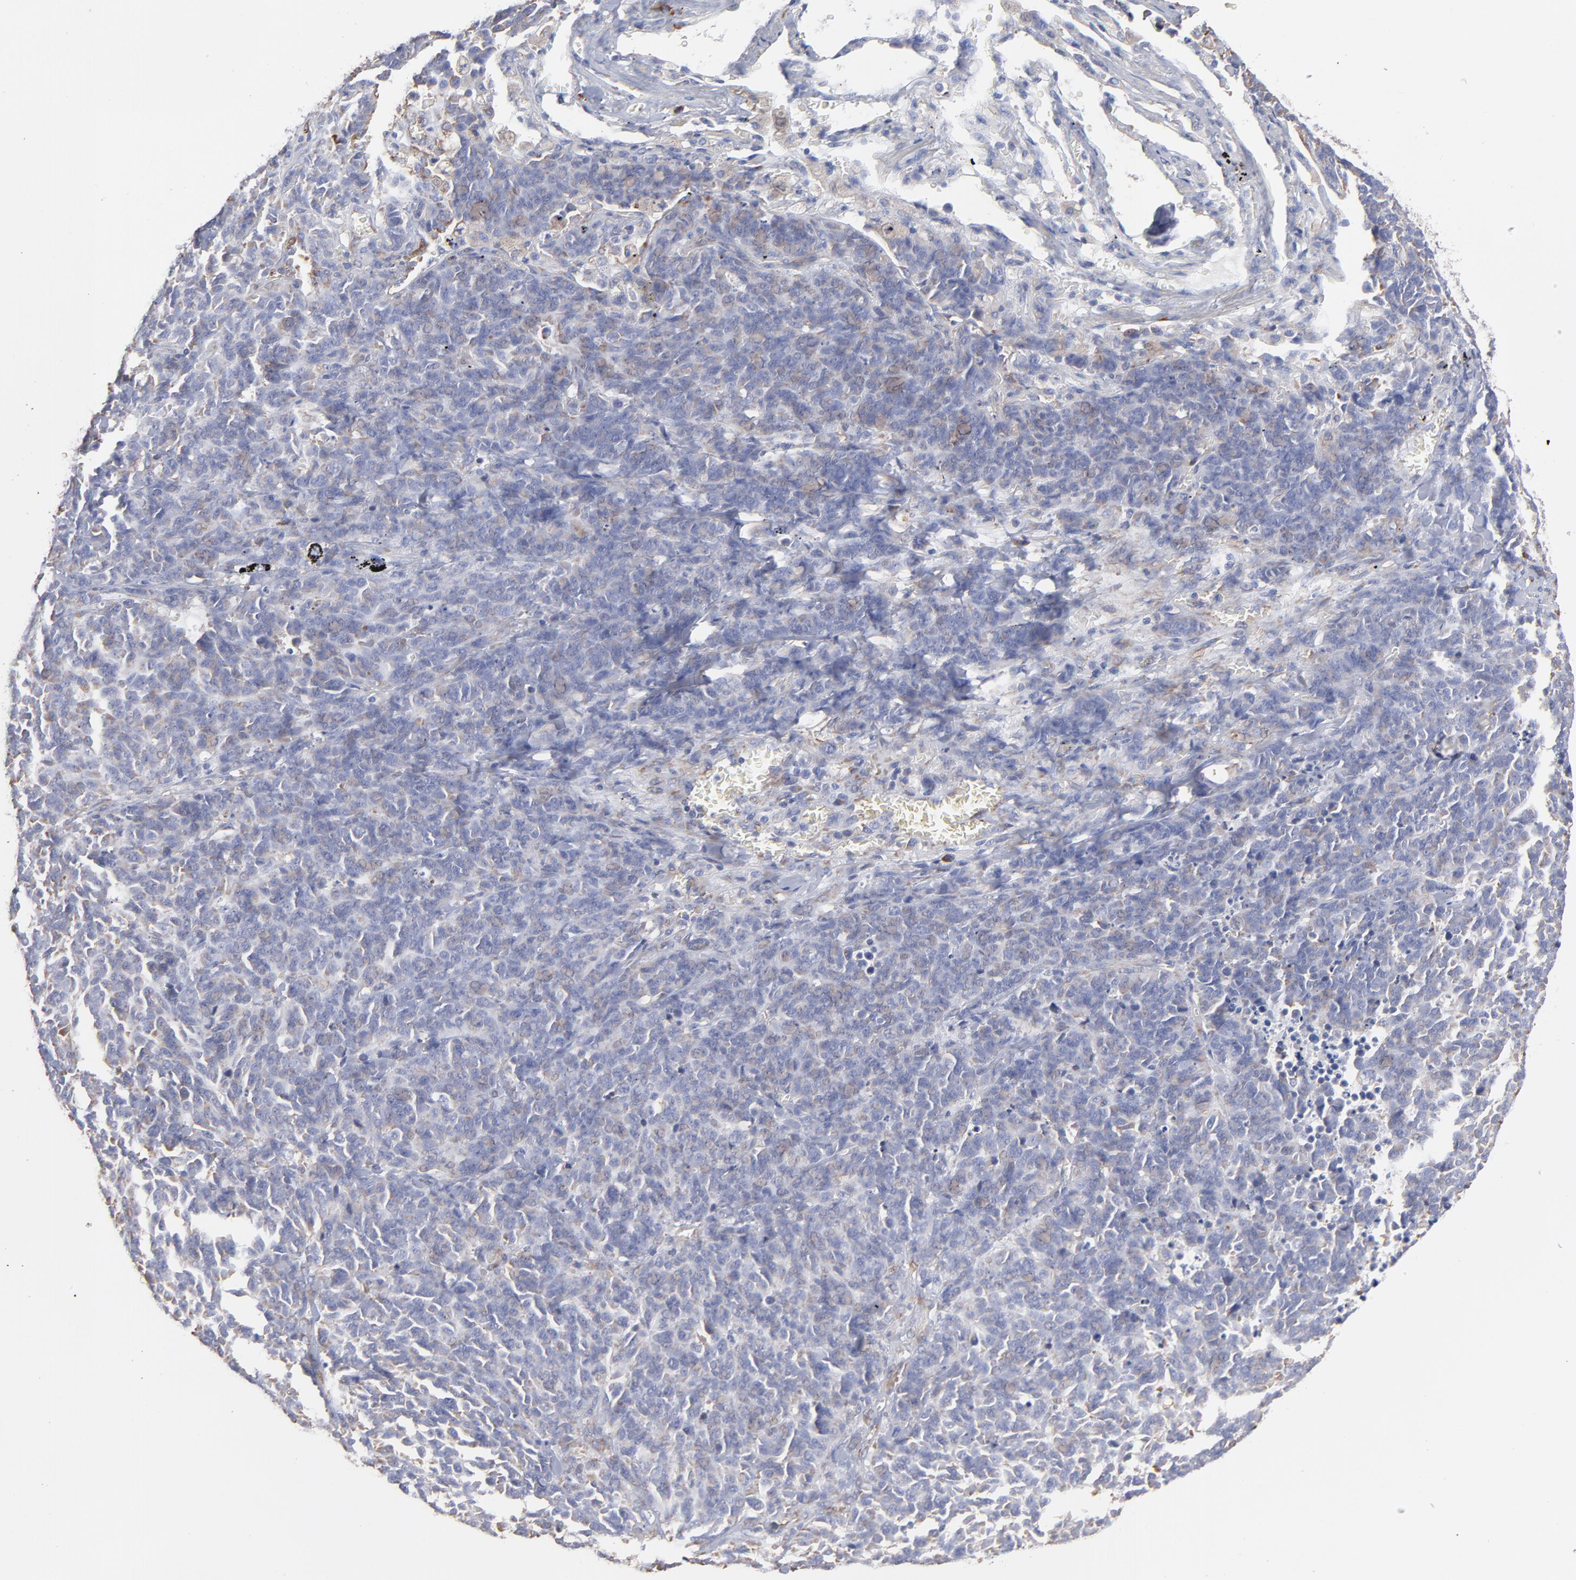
{"staining": {"intensity": "weak", "quantity": "25%-75%", "location": "cytoplasmic/membranous"}, "tissue": "lung cancer", "cell_type": "Tumor cells", "image_type": "cancer", "snomed": [{"axis": "morphology", "description": "Neoplasm, malignant, NOS"}, {"axis": "topography", "description": "Lung"}], "caption": "Lung cancer (neoplasm (malignant)) stained with IHC displays weak cytoplasmic/membranous expression in about 25%-75% of tumor cells.", "gene": "RPL3", "patient": {"sex": "female", "age": 58}}